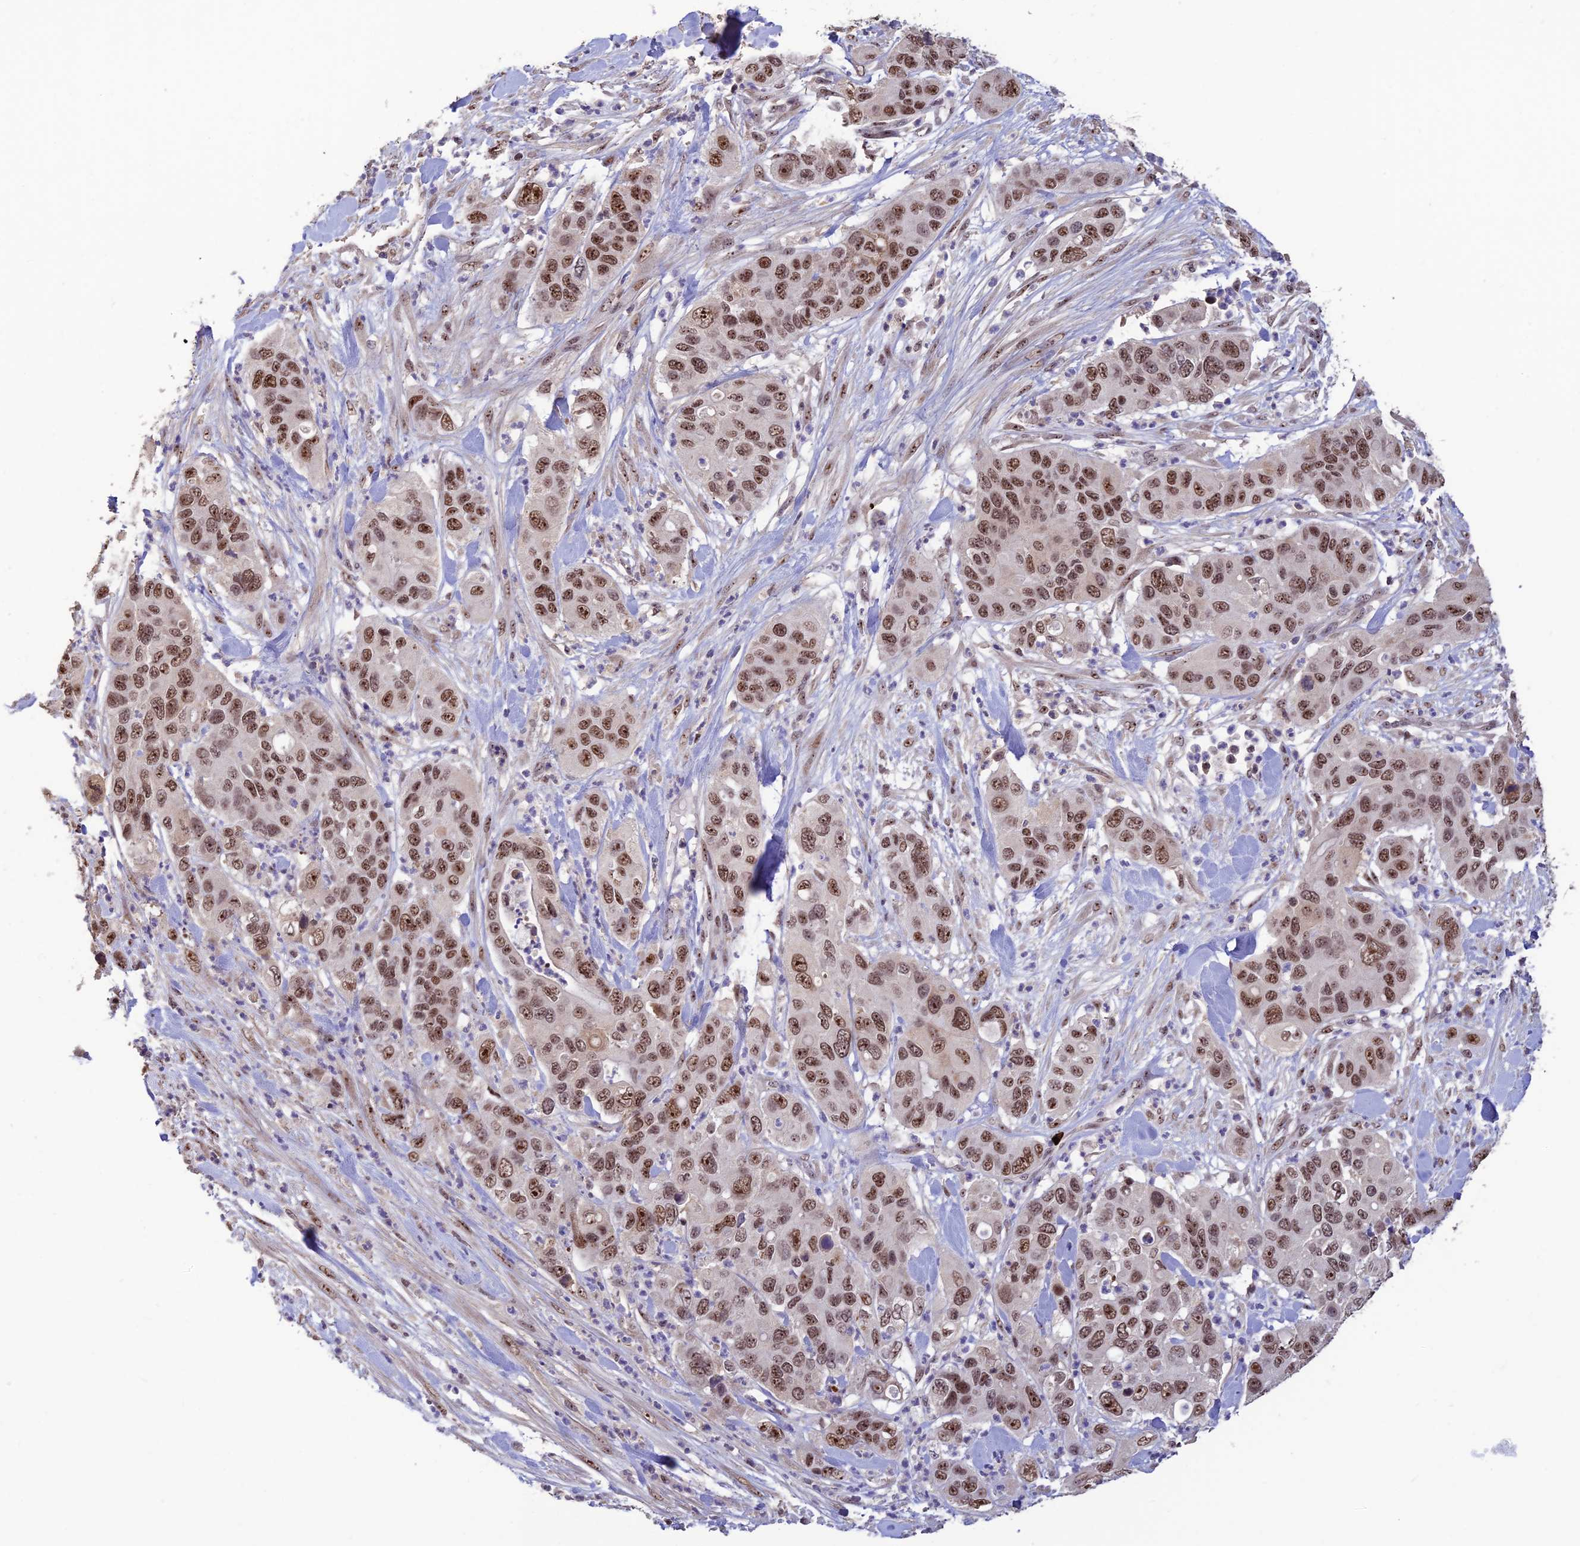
{"staining": {"intensity": "strong", "quantity": ">75%", "location": "nuclear"}, "tissue": "pancreatic cancer", "cell_type": "Tumor cells", "image_type": "cancer", "snomed": [{"axis": "morphology", "description": "Adenocarcinoma, NOS"}, {"axis": "topography", "description": "Pancreas"}], "caption": "The photomicrograph demonstrates immunohistochemical staining of pancreatic cancer. There is strong nuclear expression is appreciated in approximately >75% of tumor cells.", "gene": "POLR1G", "patient": {"sex": "female", "age": 71}}